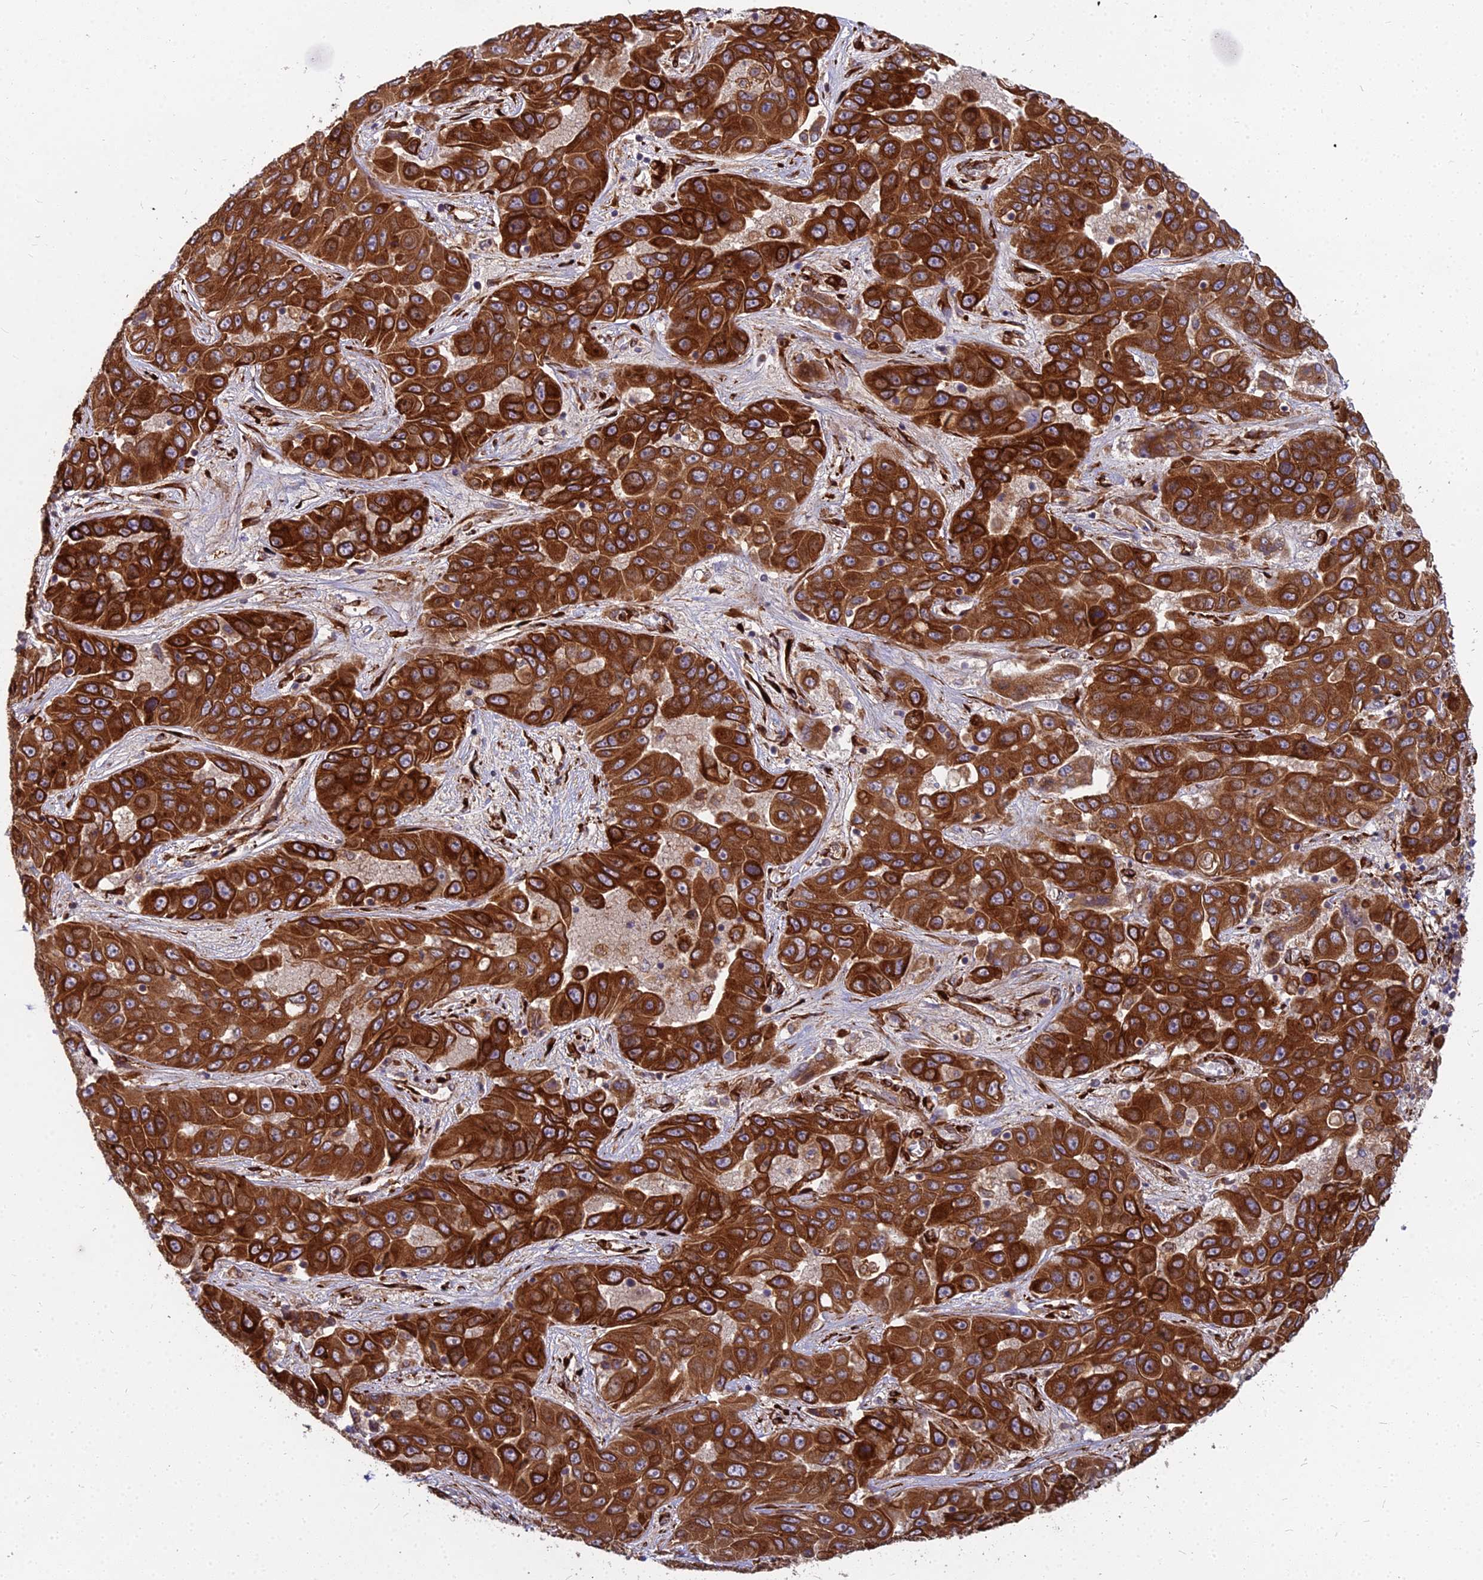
{"staining": {"intensity": "strong", "quantity": ">75%", "location": "cytoplasmic/membranous"}, "tissue": "liver cancer", "cell_type": "Tumor cells", "image_type": "cancer", "snomed": [{"axis": "morphology", "description": "Cholangiocarcinoma"}, {"axis": "topography", "description": "Liver"}], "caption": "High-magnification brightfield microscopy of liver cancer (cholangiocarcinoma) stained with DAB (brown) and counterstained with hematoxylin (blue). tumor cells exhibit strong cytoplasmic/membranous expression is present in about>75% of cells. (DAB IHC, brown staining for protein, blue staining for nuclei).", "gene": "NDUFAF7", "patient": {"sex": "female", "age": 52}}